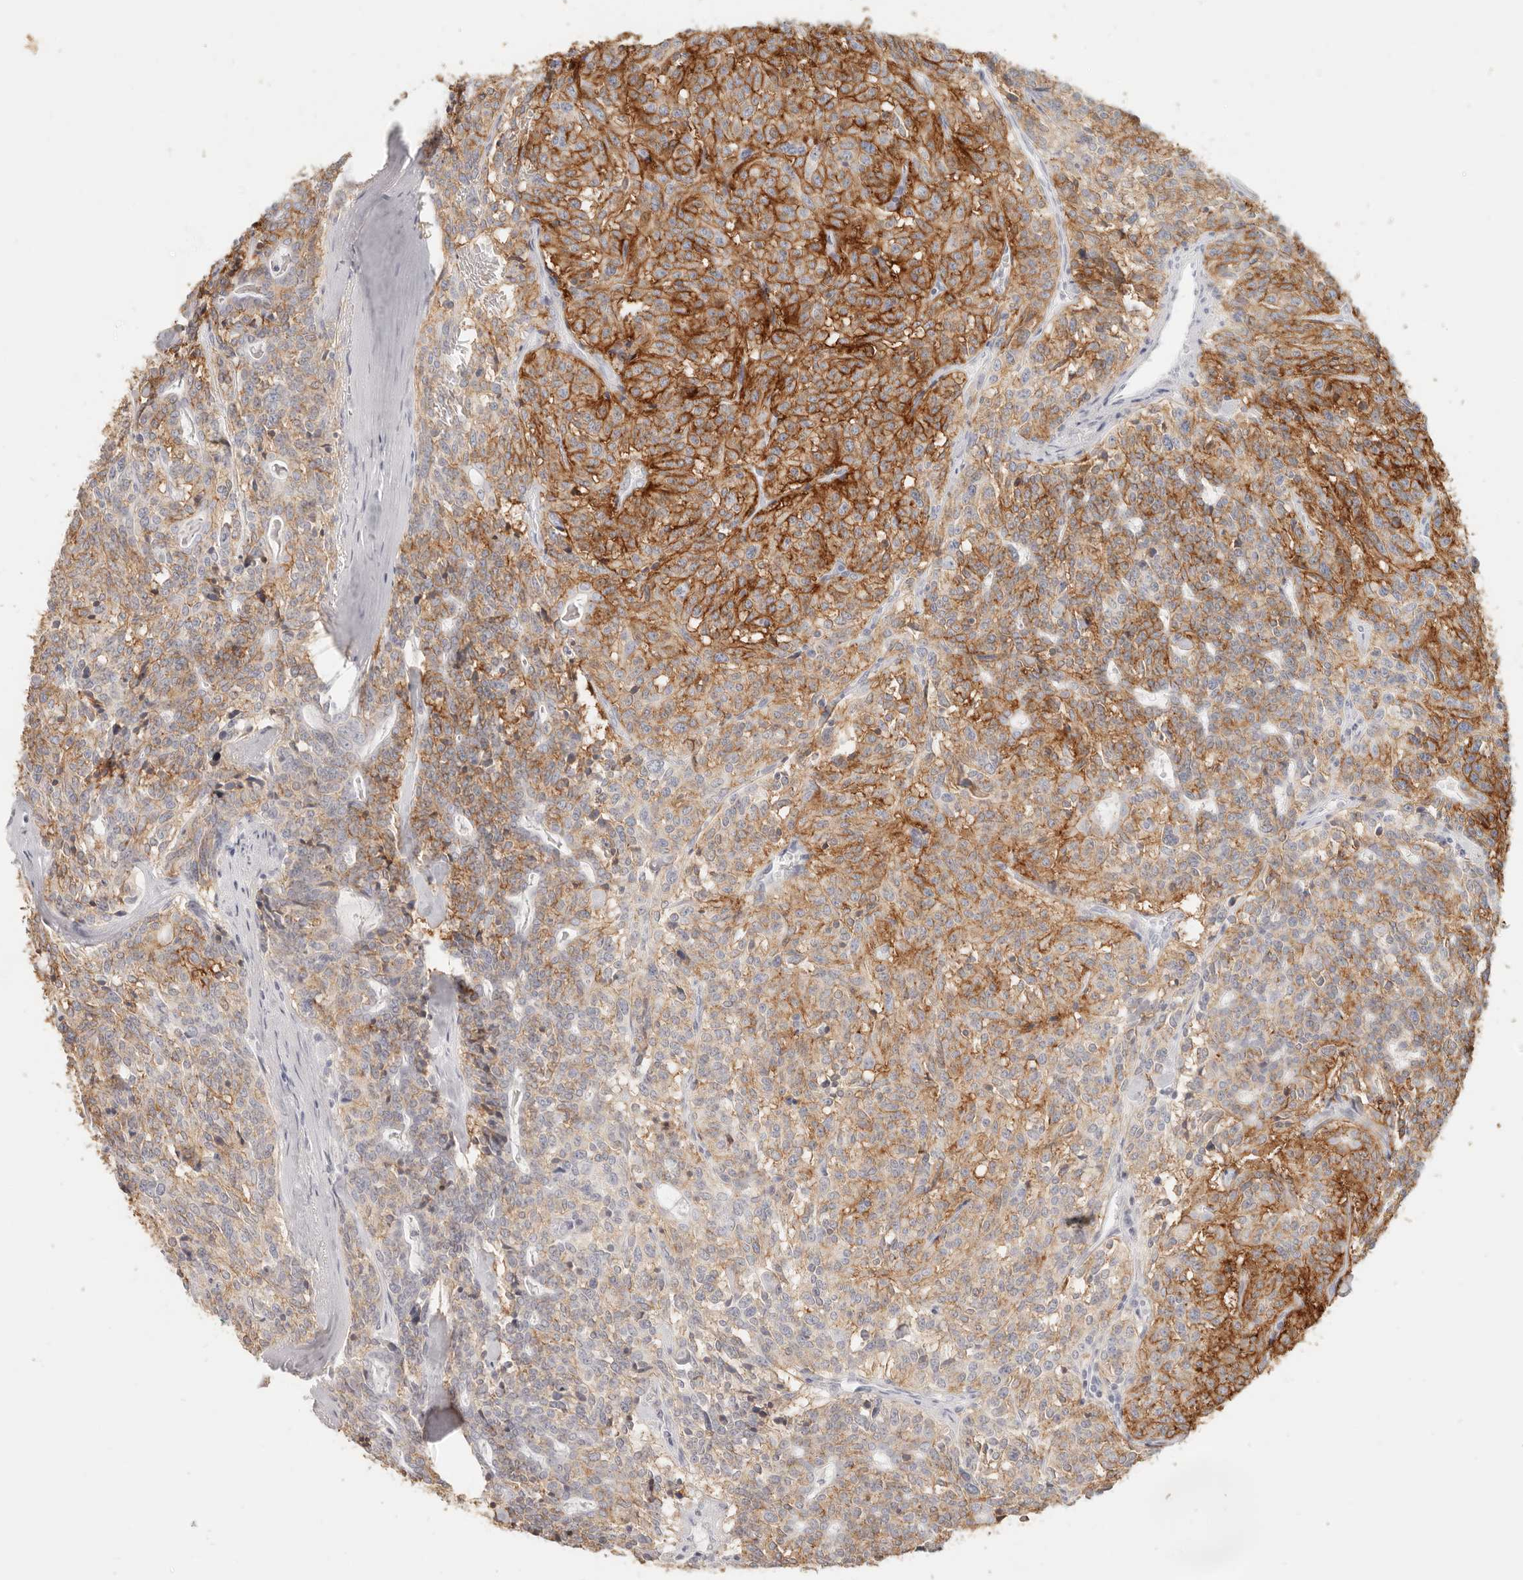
{"staining": {"intensity": "moderate", "quantity": ">75%", "location": "cytoplasmic/membranous"}, "tissue": "carcinoid", "cell_type": "Tumor cells", "image_type": "cancer", "snomed": [{"axis": "morphology", "description": "Carcinoid, malignant, NOS"}, {"axis": "topography", "description": "Lung"}], "caption": "Carcinoid (malignant) was stained to show a protein in brown. There is medium levels of moderate cytoplasmic/membranous expression in approximately >75% of tumor cells. Using DAB (brown) and hematoxylin (blue) stains, captured at high magnification using brightfield microscopy.", "gene": "EPCAM", "patient": {"sex": "female", "age": 46}}